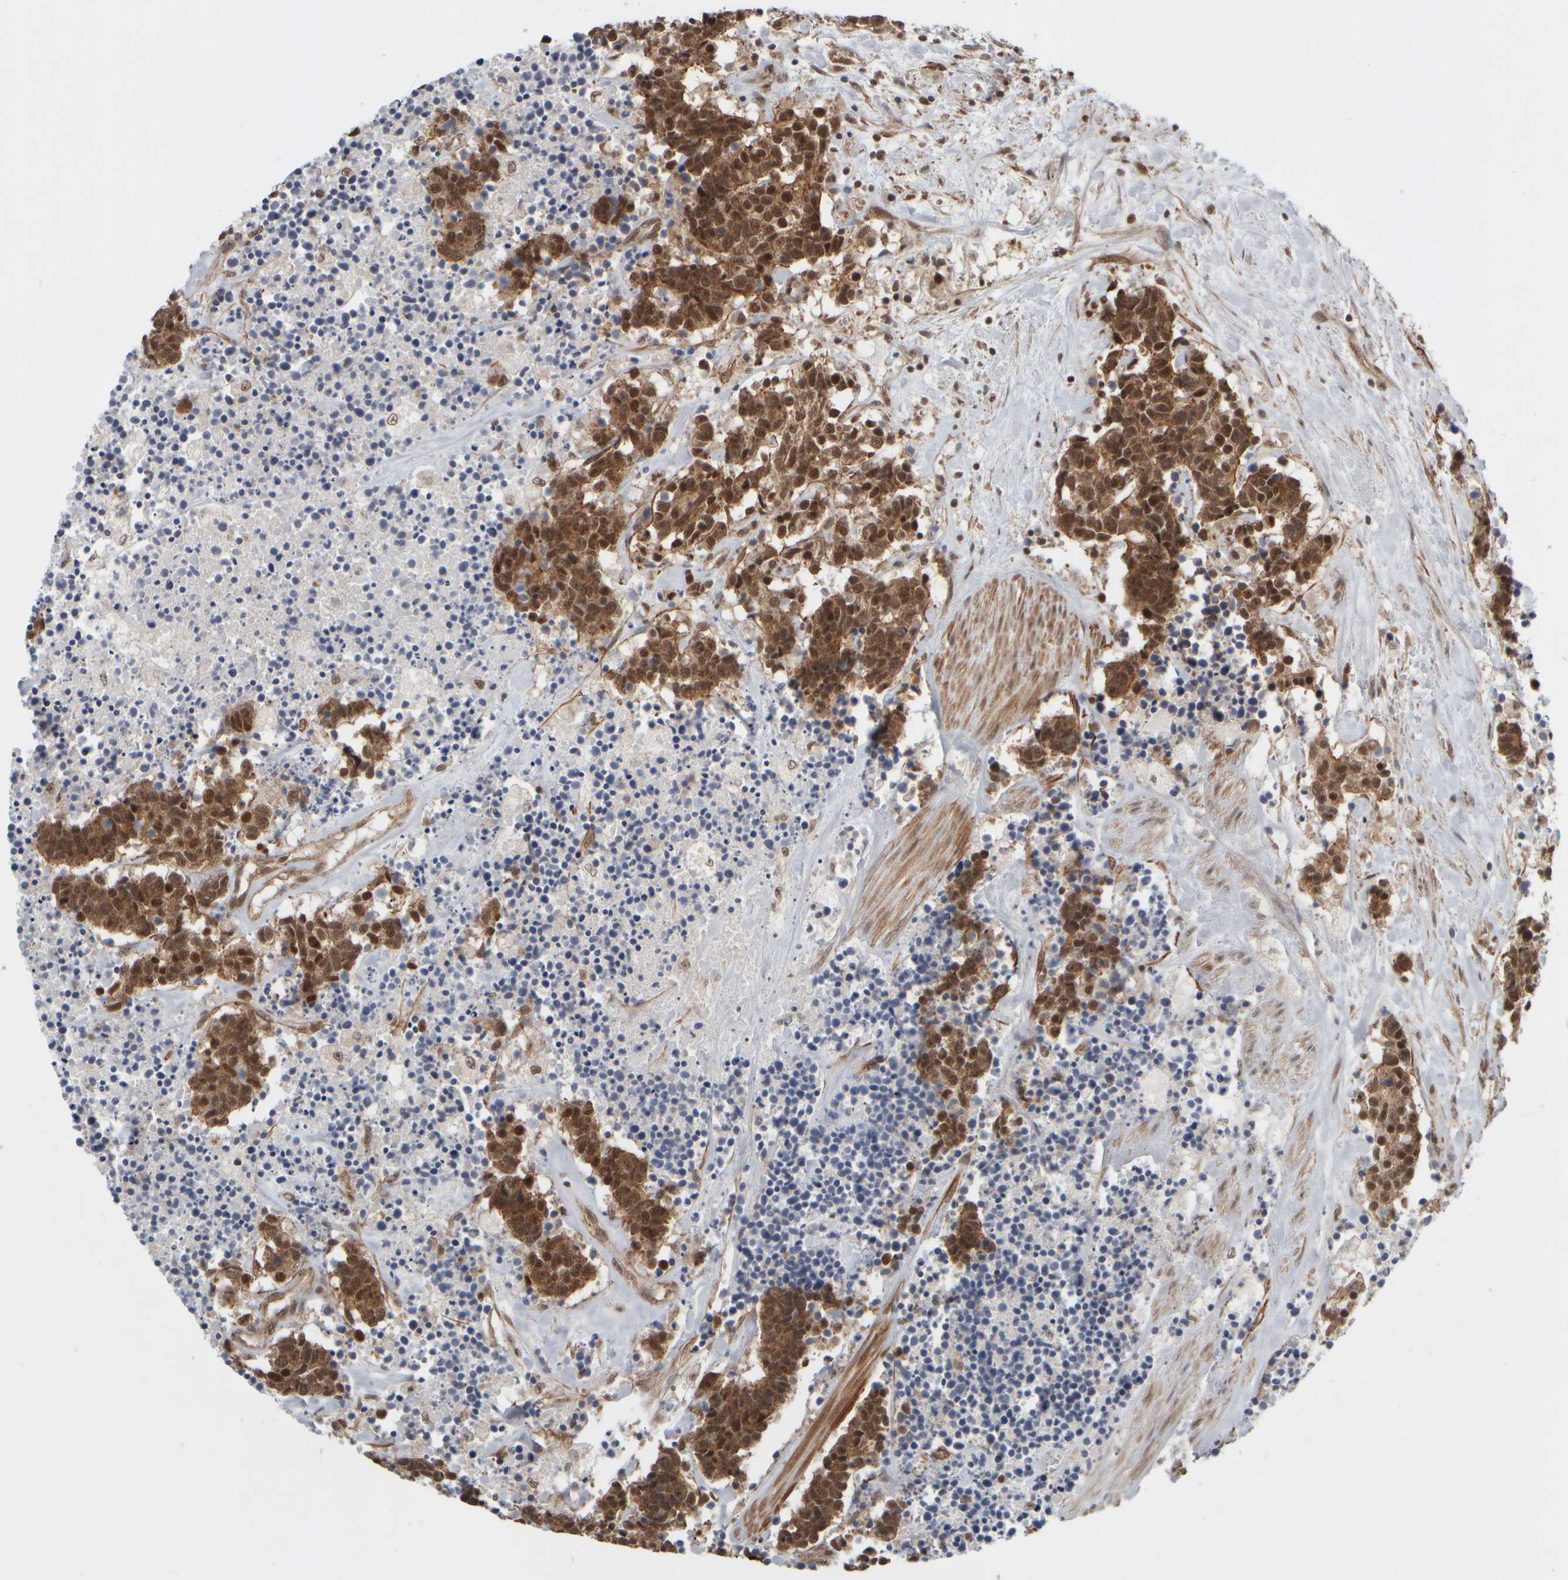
{"staining": {"intensity": "strong", "quantity": ">75%", "location": "cytoplasmic/membranous,nuclear"}, "tissue": "carcinoid", "cell_type": "Tumor cells", "image_type": "cancer", "snomed": [{"axis": "morphology", "description": "Carcinoma, NOS"}, {"axis": "morphology", "description": "Carcinoid, malignant, NOS"}, {"axis": "topography", "description": "Urinary bladder"}], "caption": "Immunohistochemistry histopathology image of neoplastic tissue: human carcinoid stained using immunohistochemistry exhibits high levels of strong protein expression localized specifically in the cytoplasmic/membranous and nuclear of tumor cells, appearing as a cytoplasmic/membranous and nuclear brown color.", "gene": "SYNRG", "patient": {"sex": "male", "age": 57}}